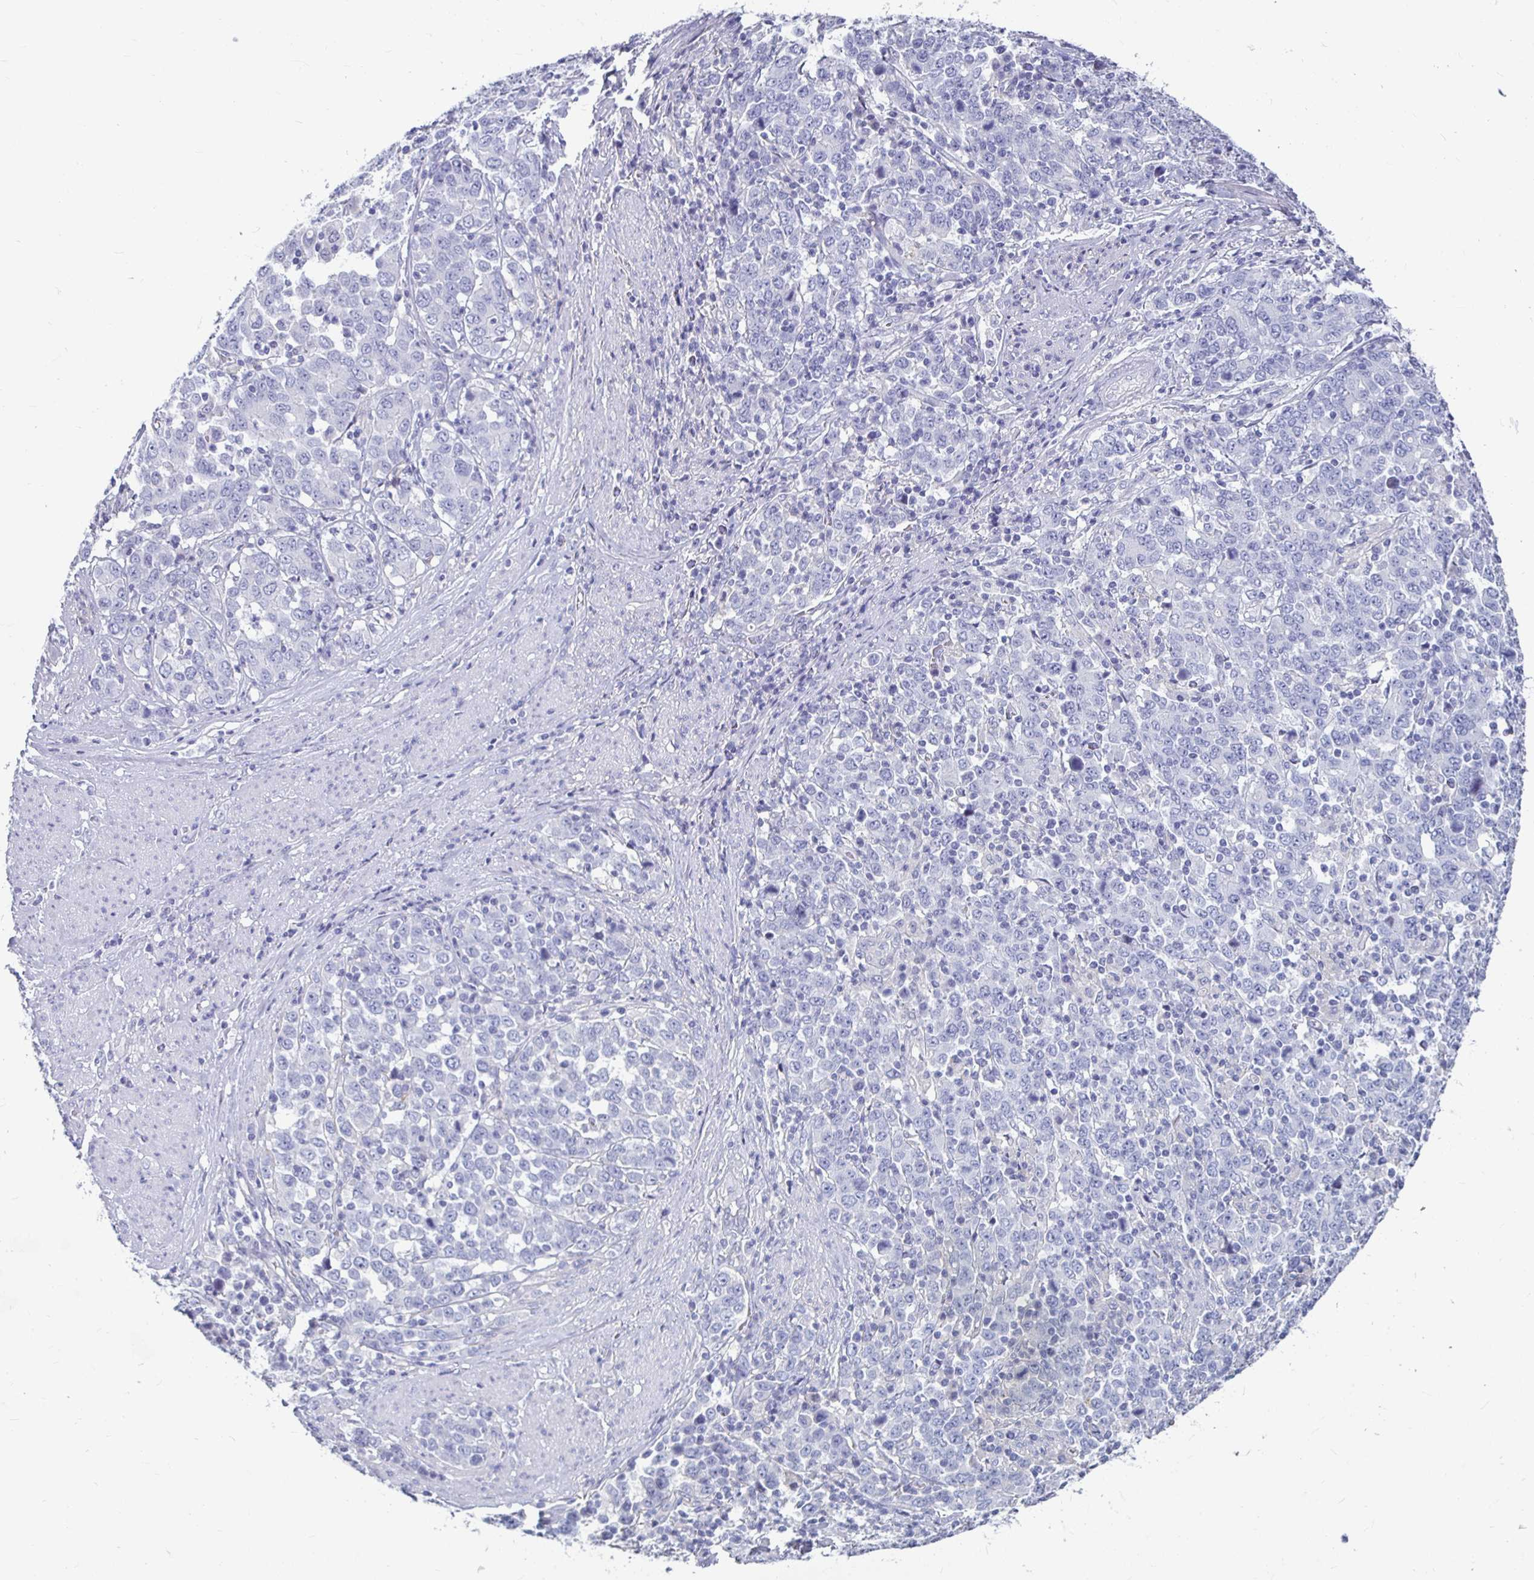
{"staining": {"intensity": "negative", "quantity": "none", "location": "none"}, "tissue": "stomach cancer", "cell_type": "Tumor cells", "image_type": "cancer", "snomed": [{"axis": "morphology", "description": "Adenocarcinoma, NOS"}, {"axis": "topography", "description": "Stomach, upper"}], "caption": "Tumor cells are negative for protein expression in human stomach cancer. (DAB (3,3'-diaminobenzidine) immunohistochemistry visualized using brightfield microscopy, high magnification).", "gene": "CA9", "patient": {"sex": "male", "age": 69}}